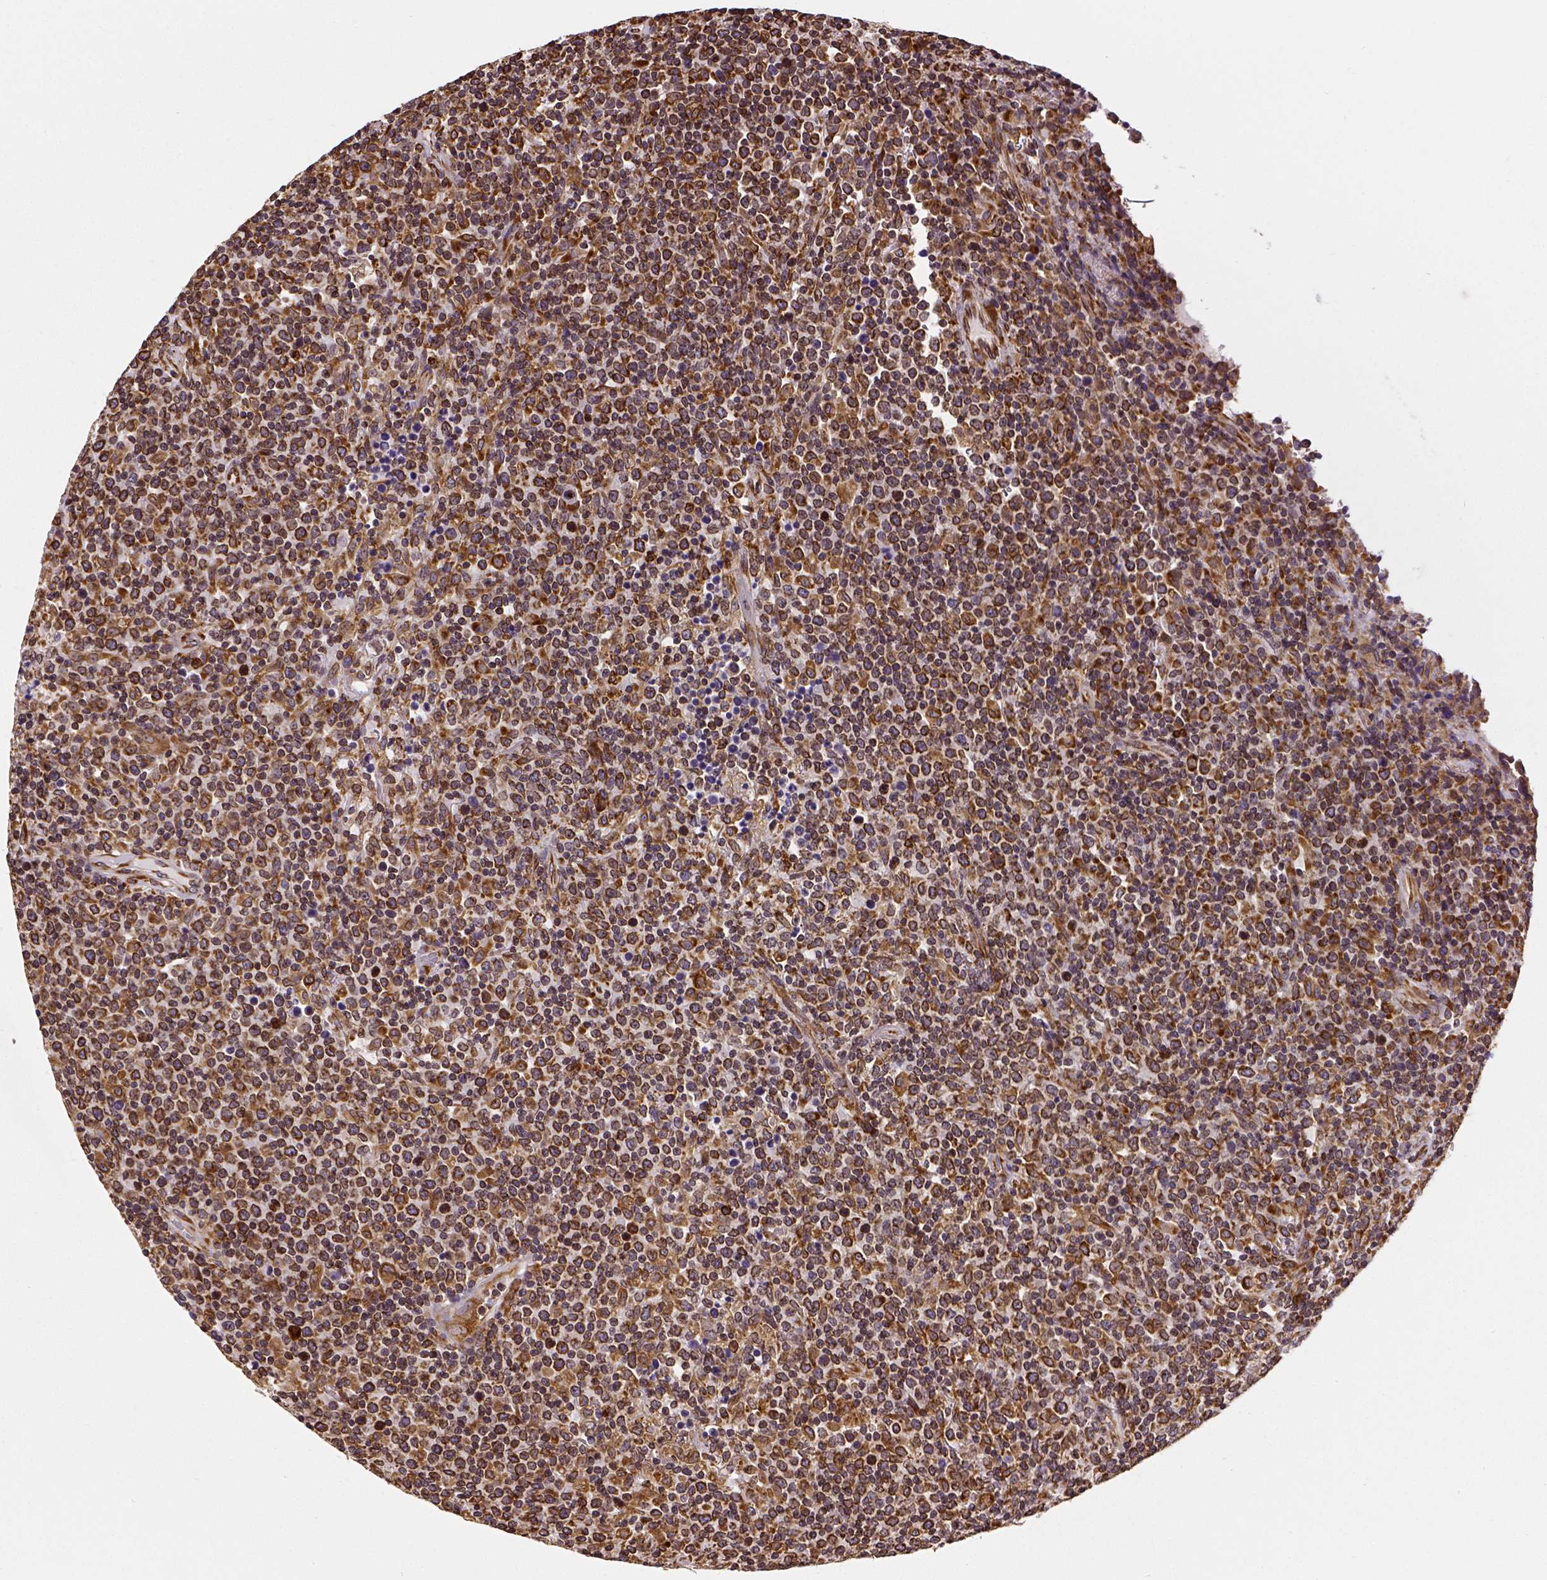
{"staining": {"intensity": "strong", "quantity": ">75%", "location": "cytoplasmic/membranous"}, "tissue": "lymphoma", "cell_type": "Tumor cells", "image_type": "cancer", "snomed": [{"axis": "morphology", "description": "Malignant lymphoma, non-Hodgkin's type, High grade"}, {"axis": "topography", "description": "Lung"}], "caption": "IHC (DAB (3,3'-diaminobenzidine)) staining of human high-grade malignant lymphoma, non-Hodgkin's type exhibits strong cytoplasmic/membranous protein staining in about >75% of tumor cells. (brown staining indicates protein expression, while blue staining denotes nuclei).", "gene": "MTDH", "patient": {"sex": "male", "age": 79}}